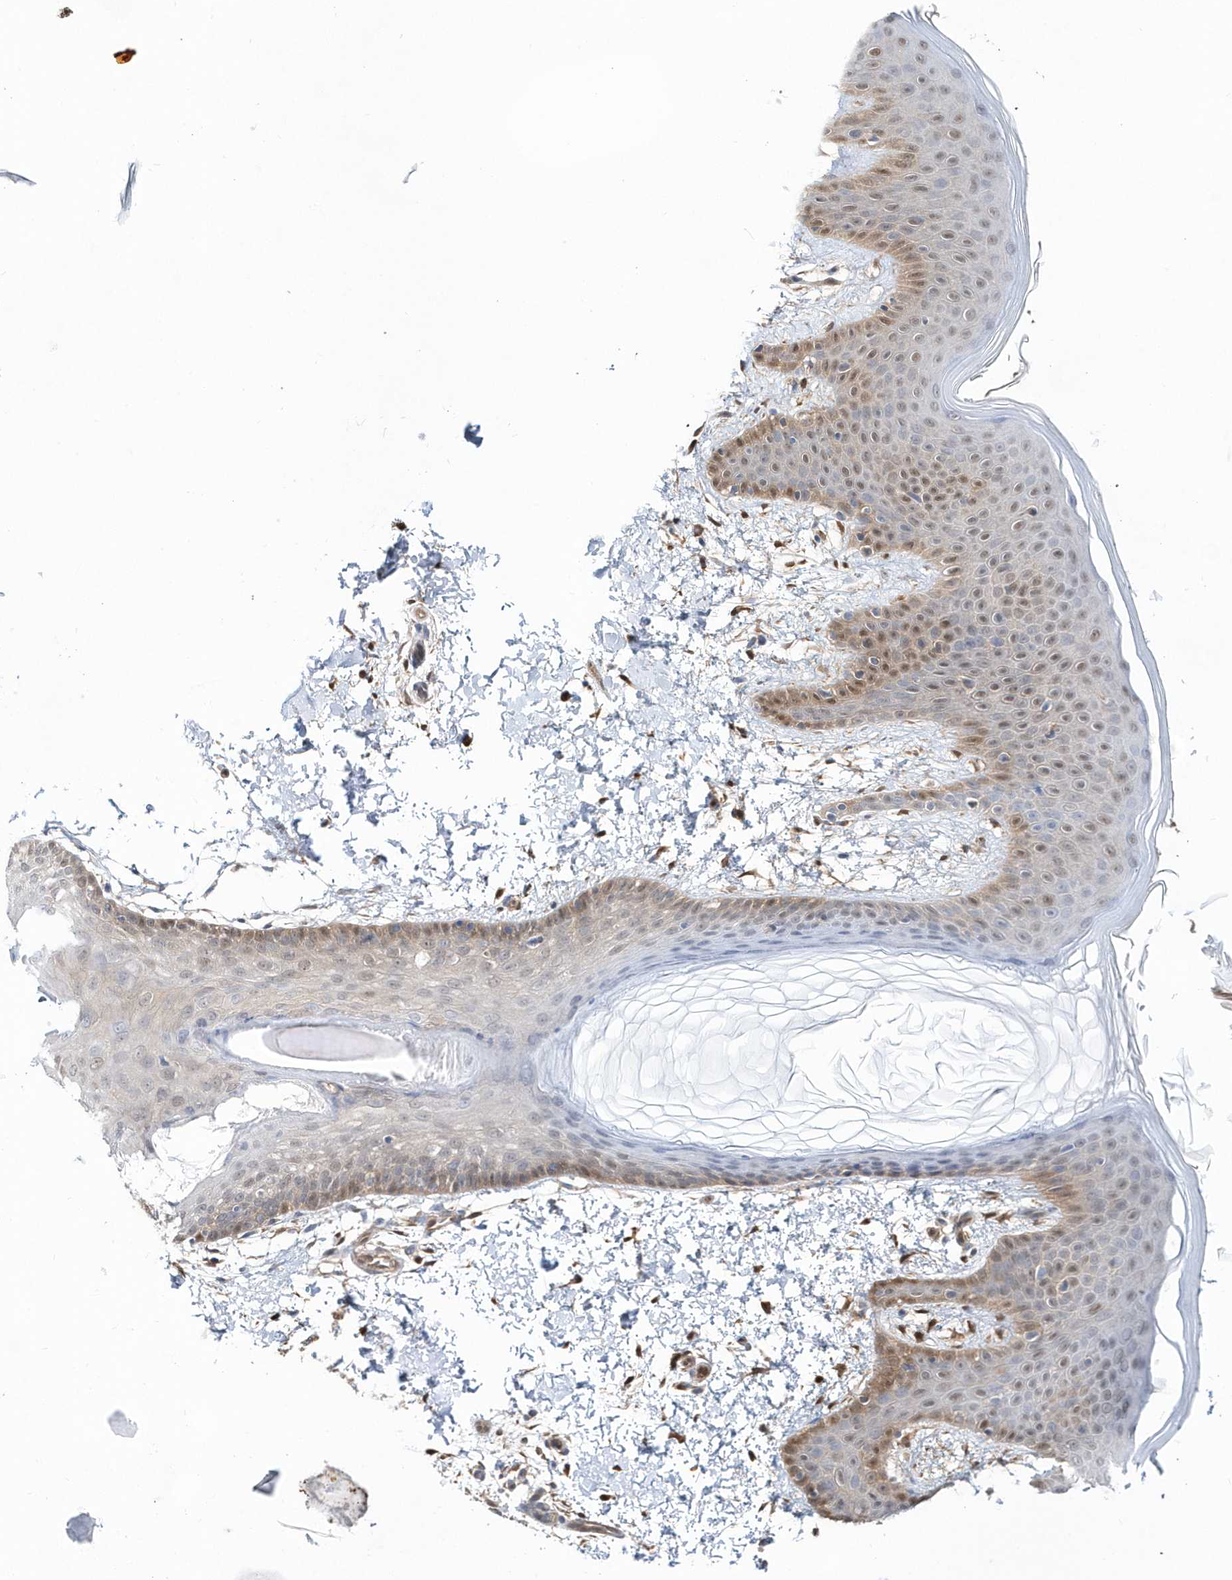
{"staining": {"intensity": "strong", "quantity": ">75%", "location": "cytoplasmic/membranous"}, "tissue": "skin", "cell_type": "Fibroblasts", "image_type": "normal", "snomed": [{"axis": "morphology", "description": "Normal tissue, NOS"}, {"axis": "topography", "description": "Skin"}], "caption": "Fibroblasts display high levels of strong cytoplasmic/membranous positivity in approximately >75% of cells in normal human skin.", "gene": "BDH2", "patient": {"sex": "male", "age": 36}}